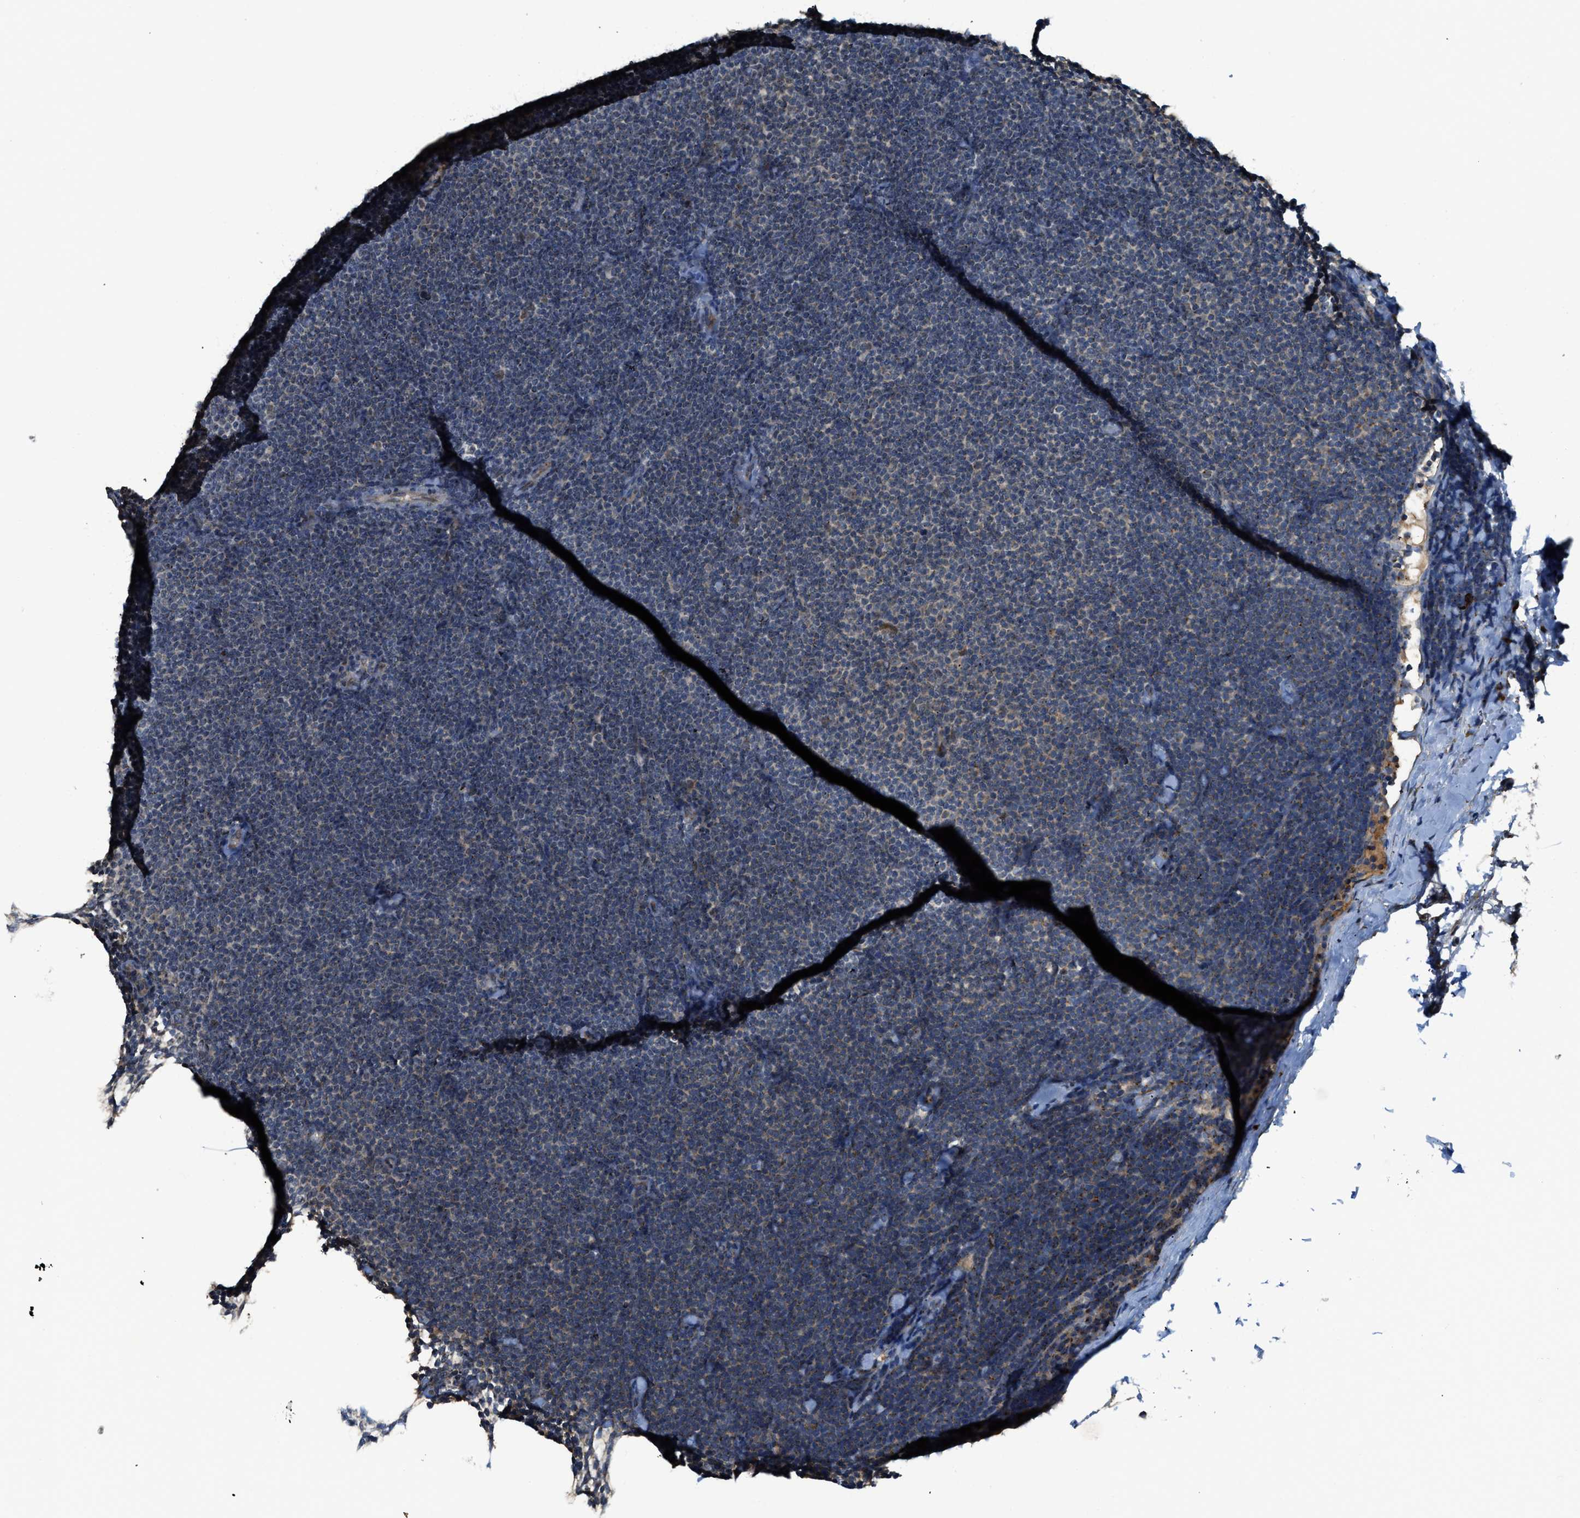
{"staining": {"intensity": "weak", "quantity": "25%-75%", "location": "cytoplasmic/membranous"}, "tissue": "lymphoma", "cell_type": "Tumor cells", "image_type": "cancer", "snomed": [{"axis": "morphology", "description": "Malignant lymphoma, non-Hodgkin's type, Low grade"}, {"axis": "topography", "description": "Lymph node"}], "caption": "This is a micrograph of IHC staining of low-grade malignant lymphoma, non-Hodgkin's type, which shows weak expression in the cytoplasmic/membranous of tumor cells.", "gene": "IPO7", "patient": {"sex": "female", "age": 53}}